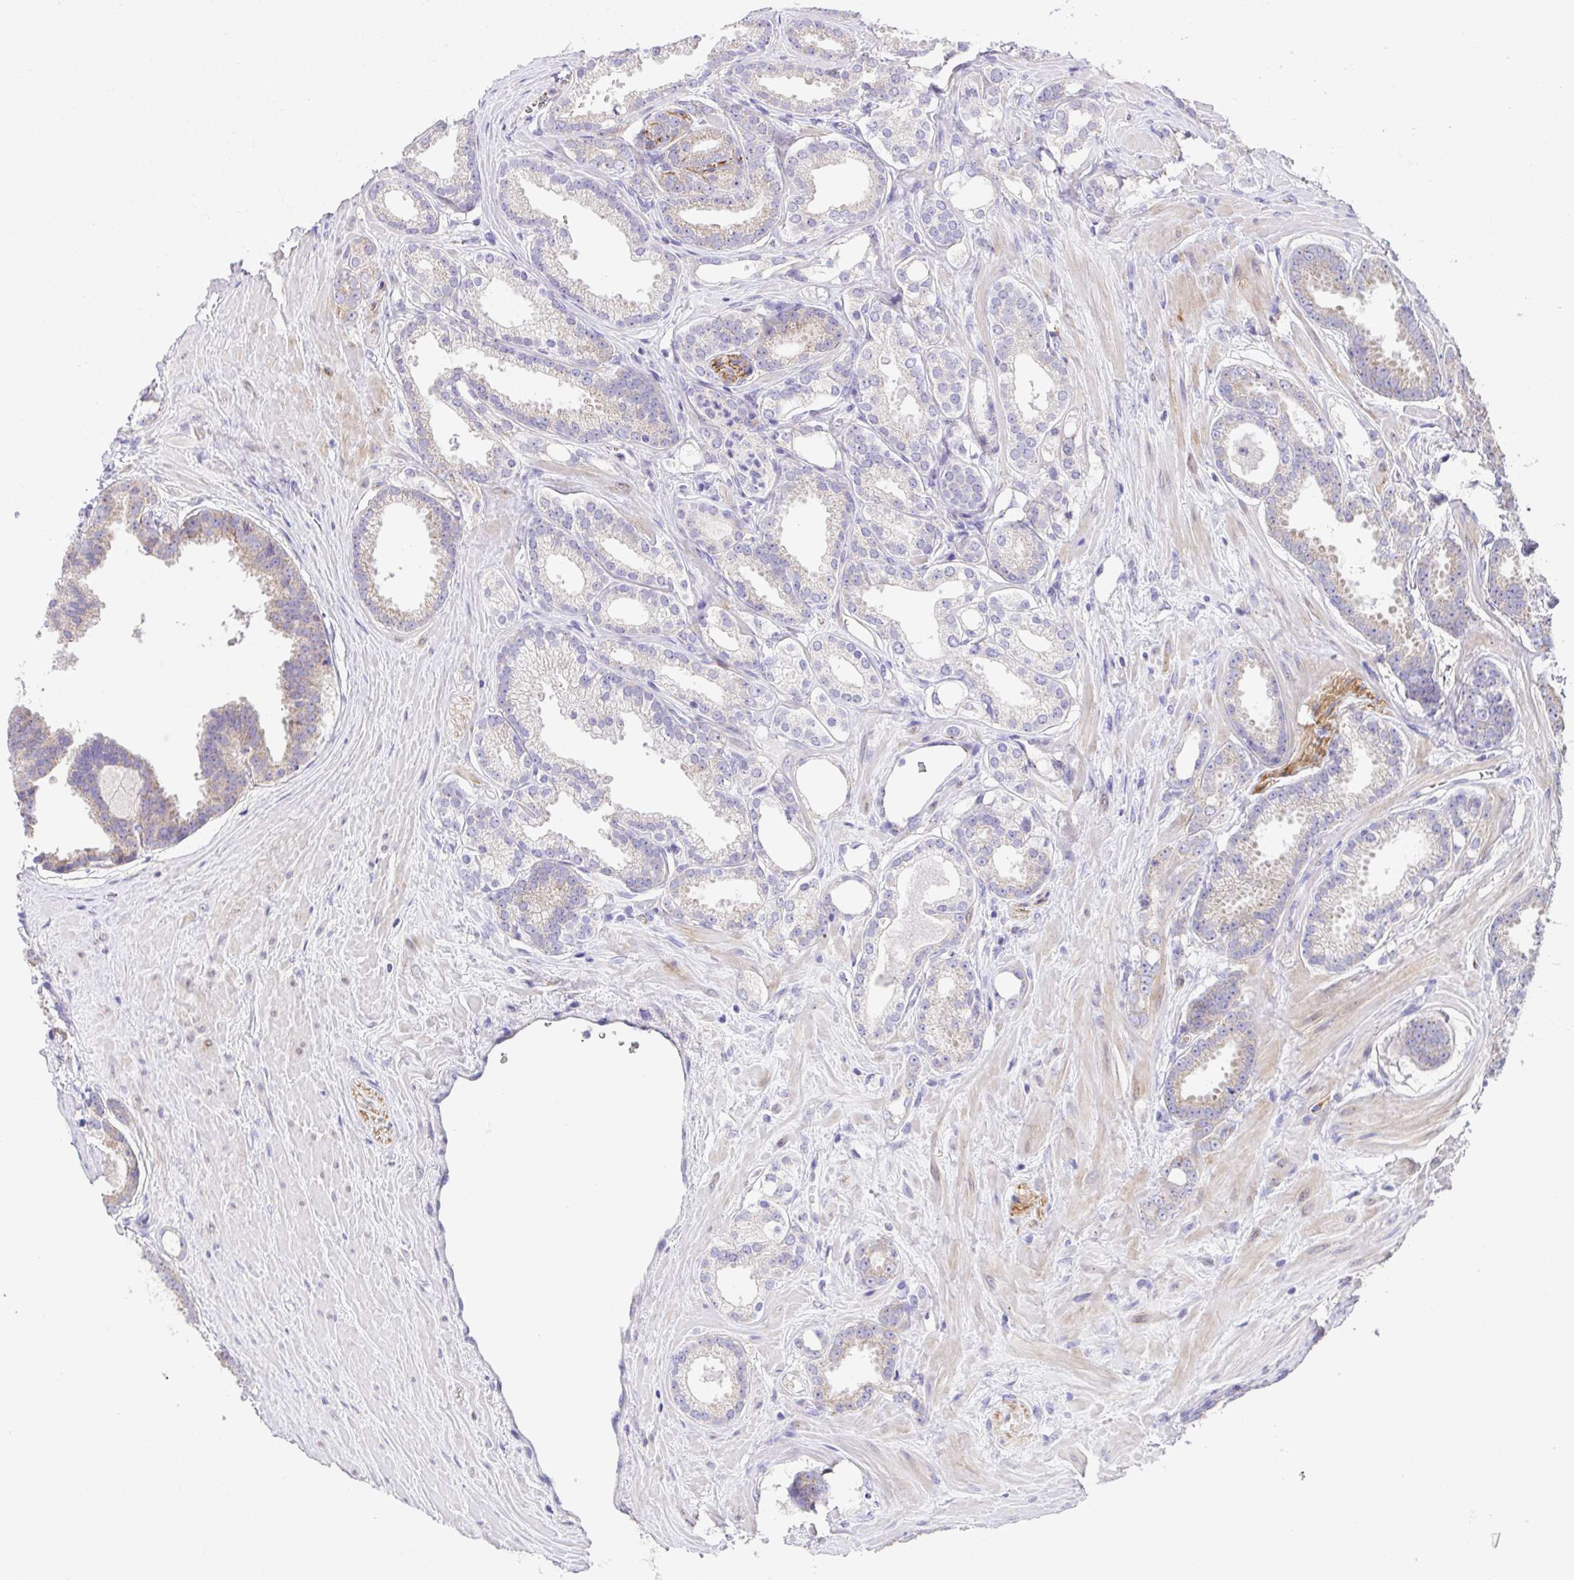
{"staining": {"intensity": "weak", "quantity": "<25%", "location": "cytoplasmic/membranous"}, "tissue": "prostate cancer", "cell_type": "Tumor cells", "image_type": "cancer", "snomed": [{"axis": "morphology", "description": "Adenocarcinoma, Low grade"}, {"axis": "topography", "description": "Prostate"}], "caption": "Prostate cancer (low-grade adenocarcinoma) was stained to show a protein in brown. There is no significant expression in tumor cells. (IHC, brightfield microscopy, high magnification).", "gene": "SLC13A1", "patient": {"sex": "male", "age": 65}}